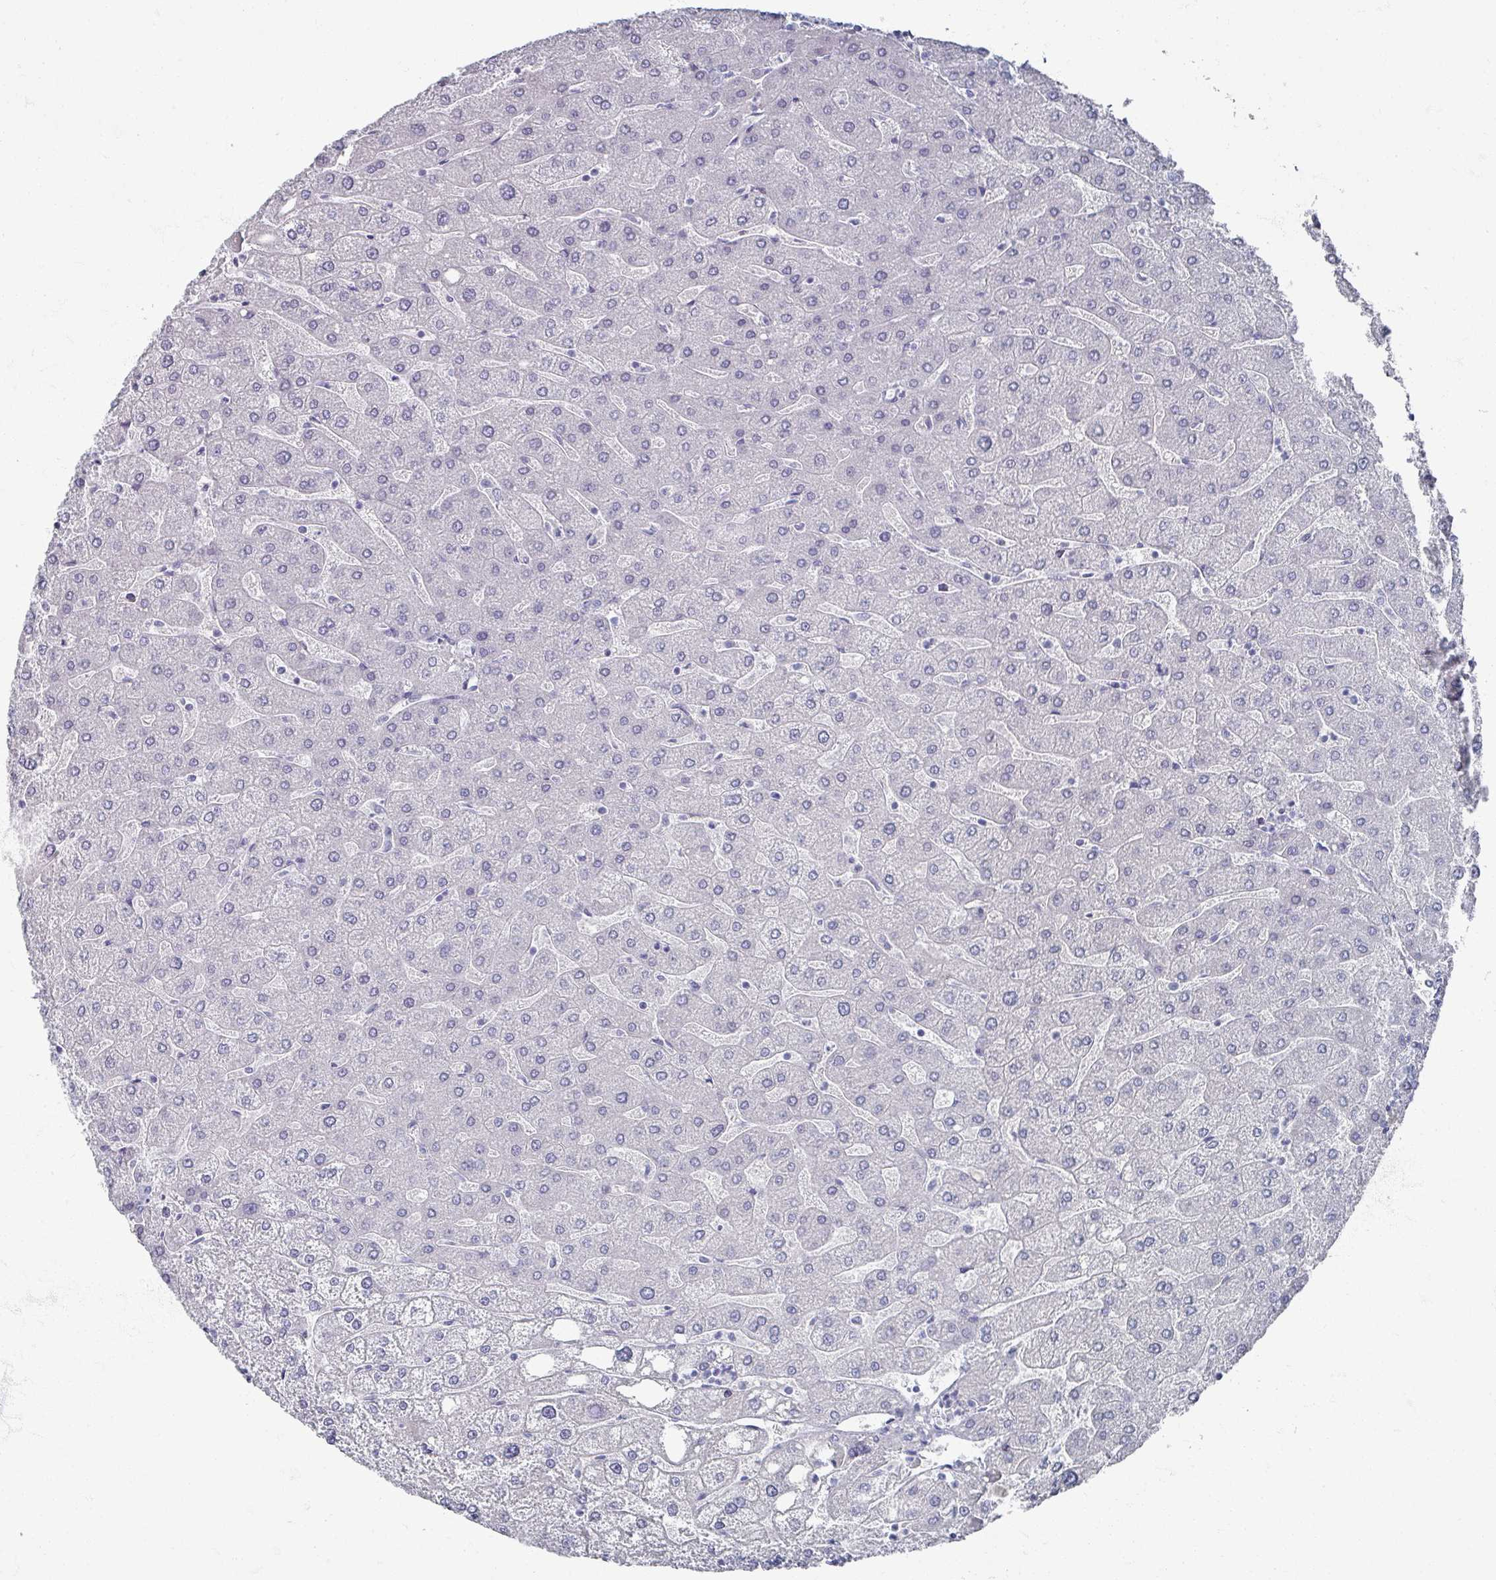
{"staining": {"intensity": "negative", "quantity": "none", "location": "none"}, "tissue": "liver", "cell_type": "Cholangiocytes", "image_type": "normal", "snomed": [{"axis": "morphology", "description": "Normal tissue, NOS"}, {"axis": "topography", "description": "Liver"}], "caption": "The histopathology image demonstrates no significant staining in cholangiocytes of liver.", "gene": "OMG", "patient": {"sex": "male", "age": 67}}